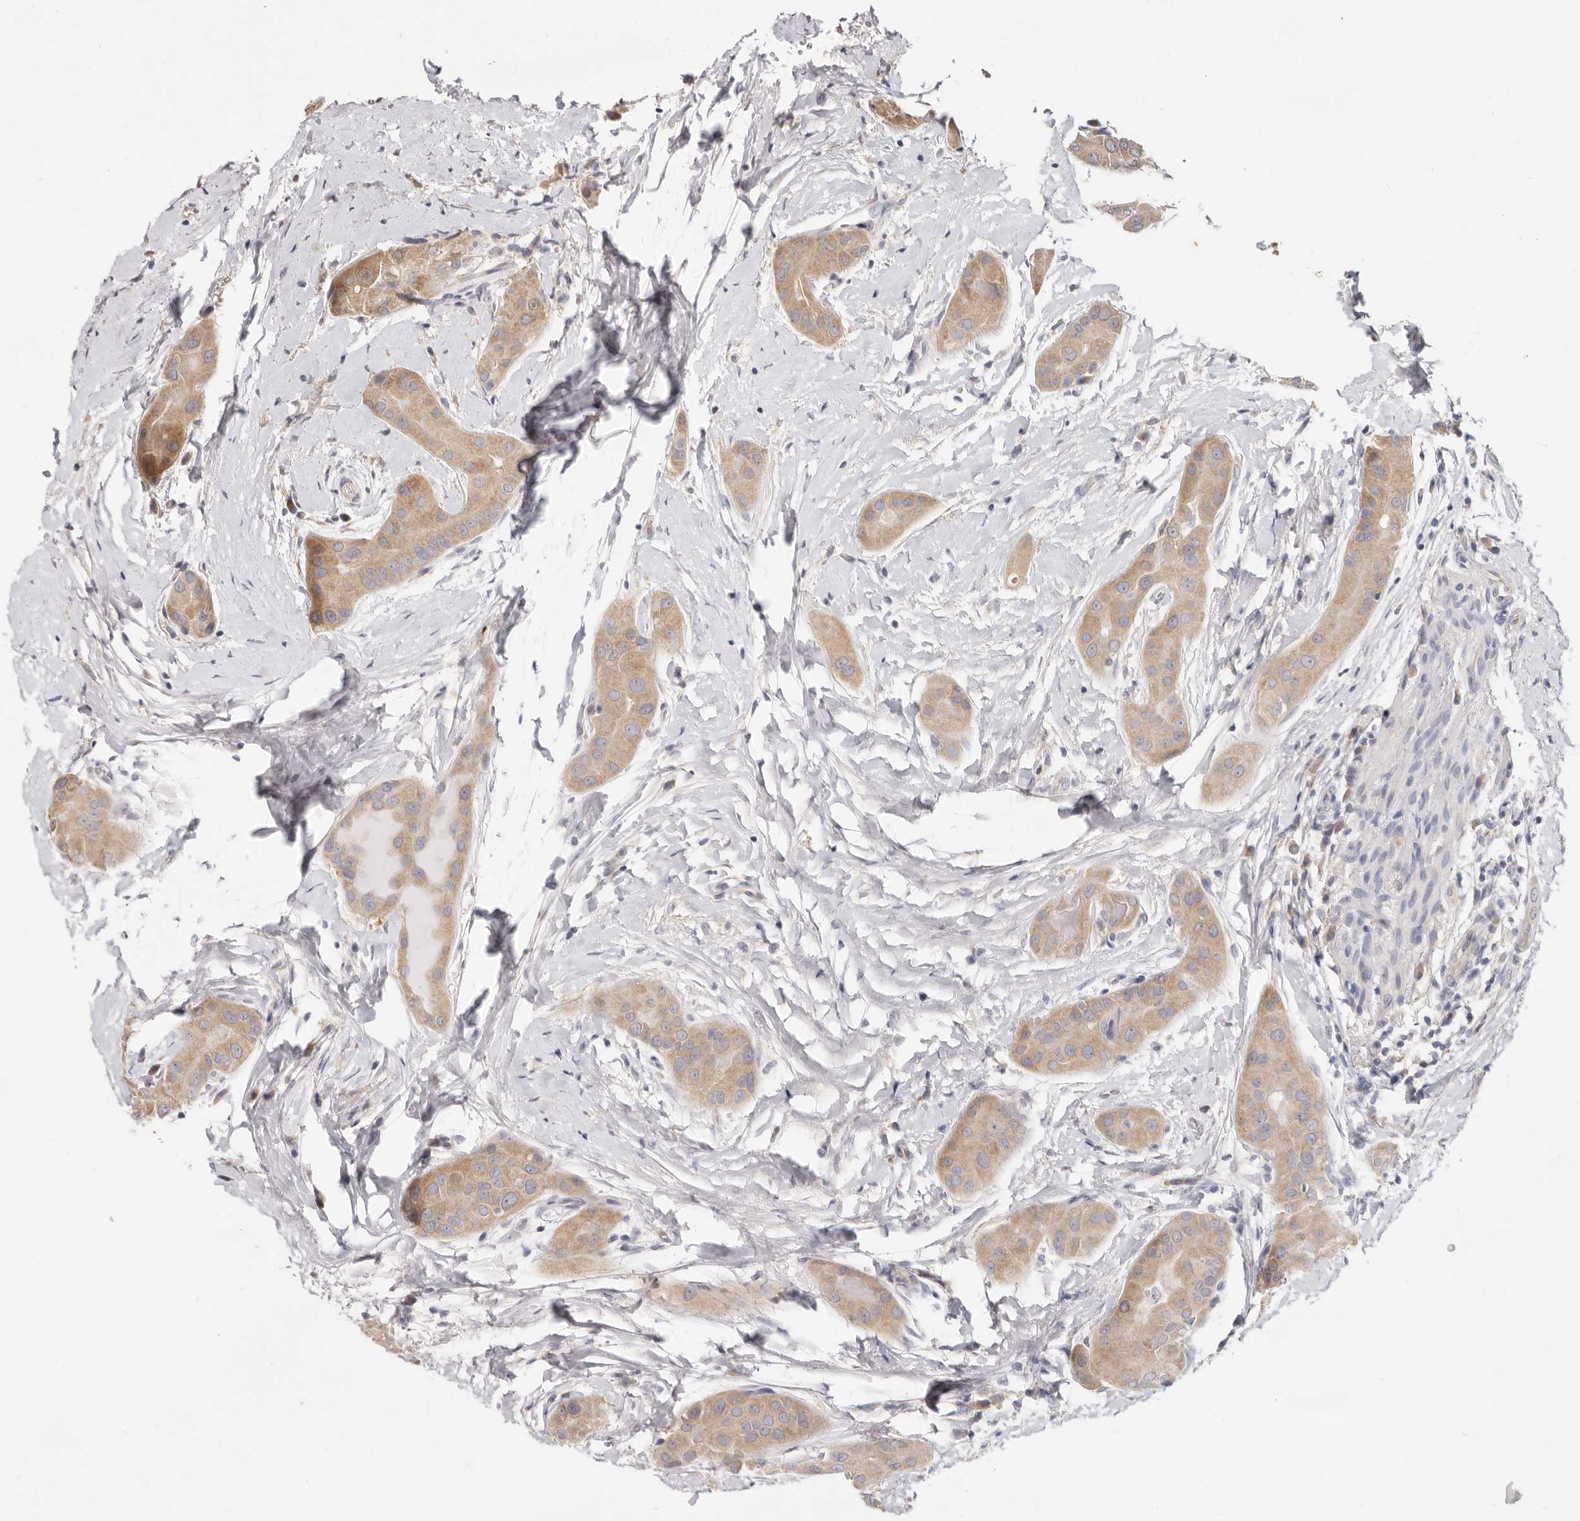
{"staining": {"intensity": "moderate", "quantity": ">75%", "location": "cytoplasmic/membranous"}, "tissue": "thyroid cancer", "cell_type": "Tumor cells", "image_type": "cancer", "snomed": [{"axis": "morphology", "description": "Papillary adenocarcinoma, NOS"}, {"axis": "topography", "description": "Thyroid gland"}], "caption": "A medium amount of moderate cytoplasmic/membranous expression is present in approximately >75% of tumor cells in thyroid cancer (papillary adenocarcinoma) tissue.", "gene": "WDR77", "patient": {"sex": "male", "age": 33}}